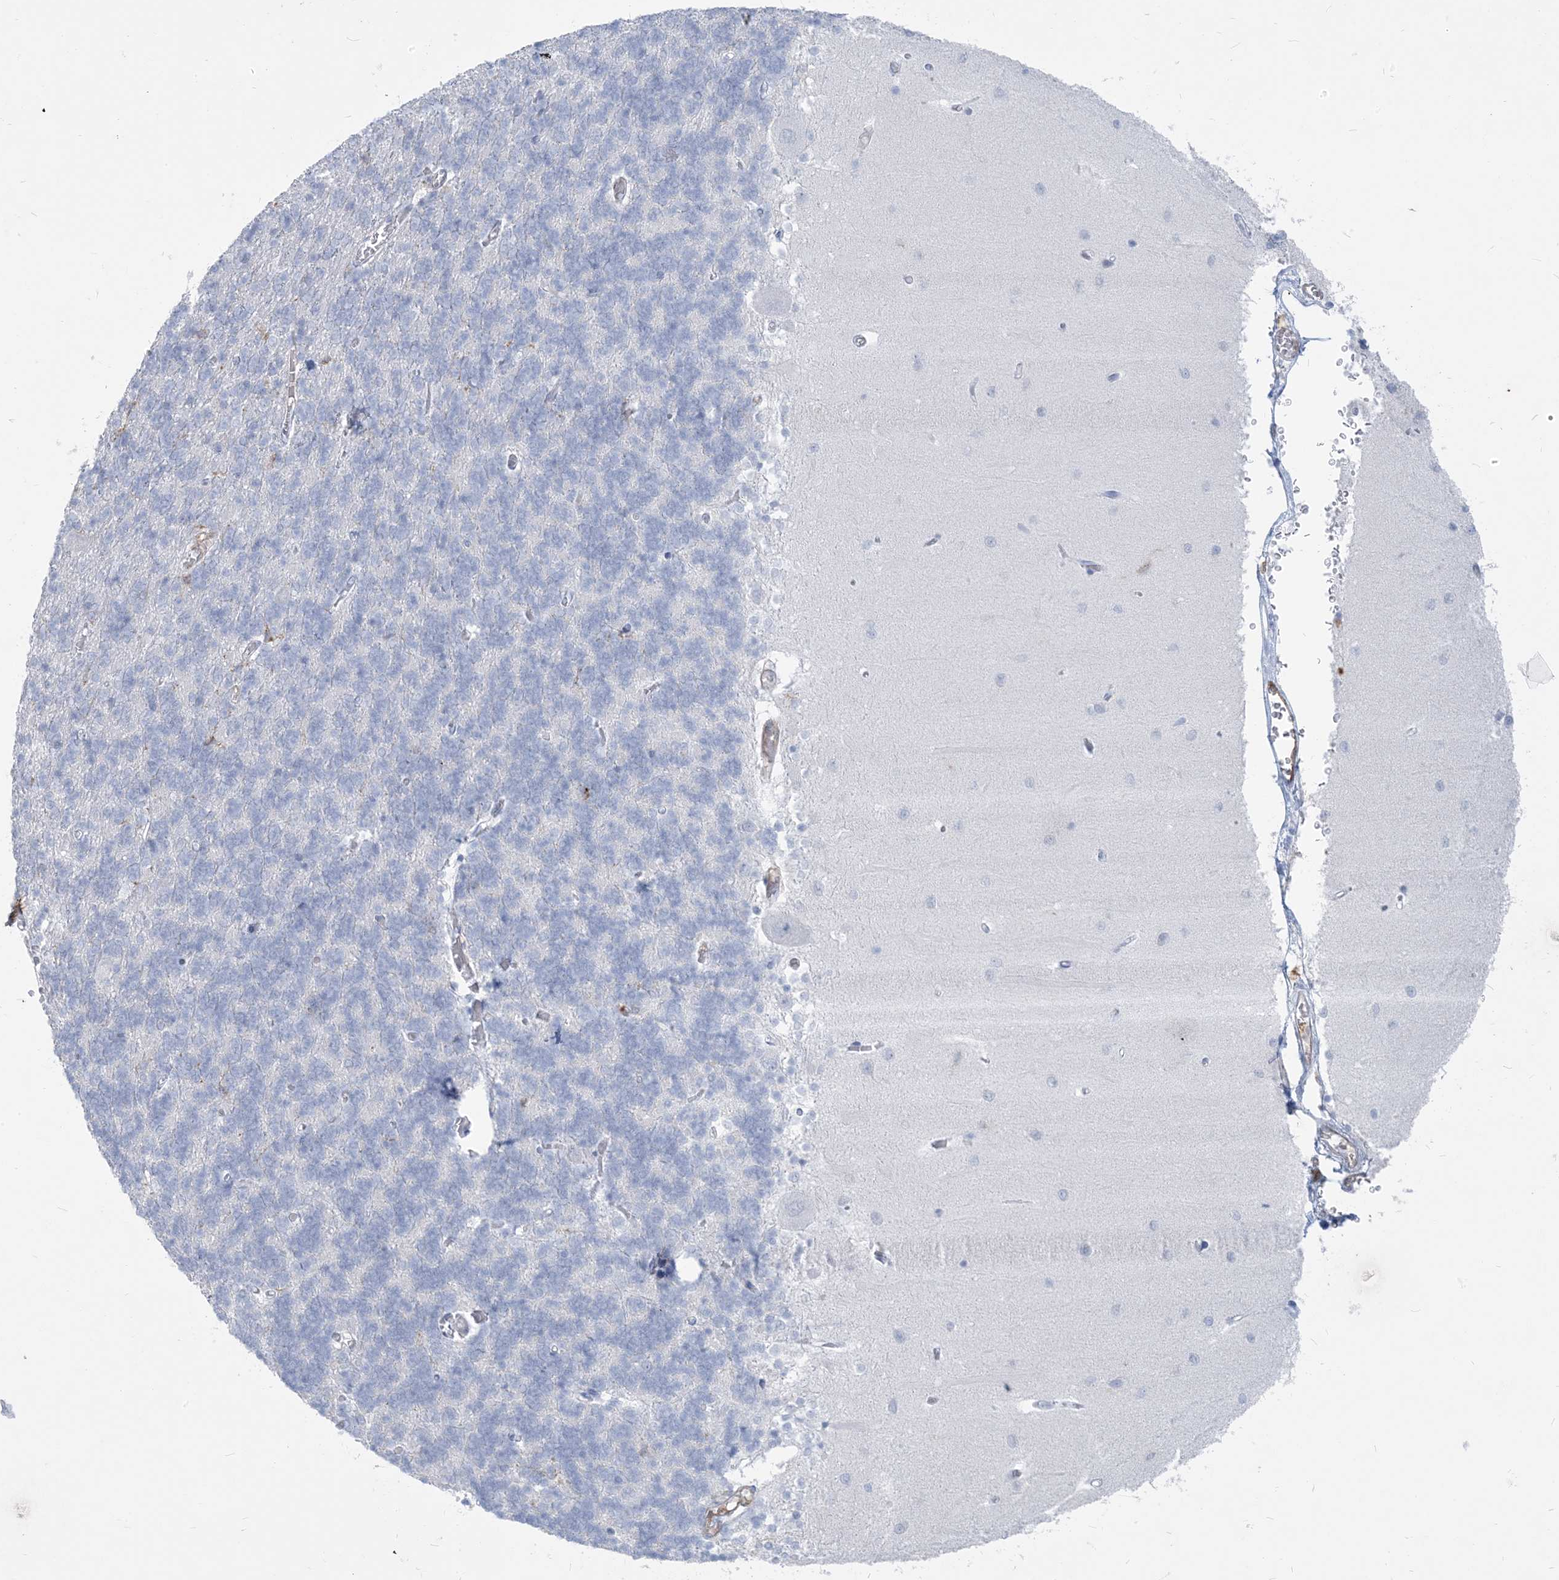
{"staining": {"intensity": "negative", "quantity": "none", "location": "none"}, "tissue": "cerebellum", "cell_type": "Cells in granular layer", "image_type": "normal", "snomed": [{"axis": "morphology", "description": "Normal tissue, NOS"}, {"axis": "topography", "description": "Cerebellum"}], "caption": "Immunohistochemical staining of benign cerebellum reveals no significant staining in cells in granular layer.", "gene": "HLA", "patient": {"sex": "male", "age": 37}}